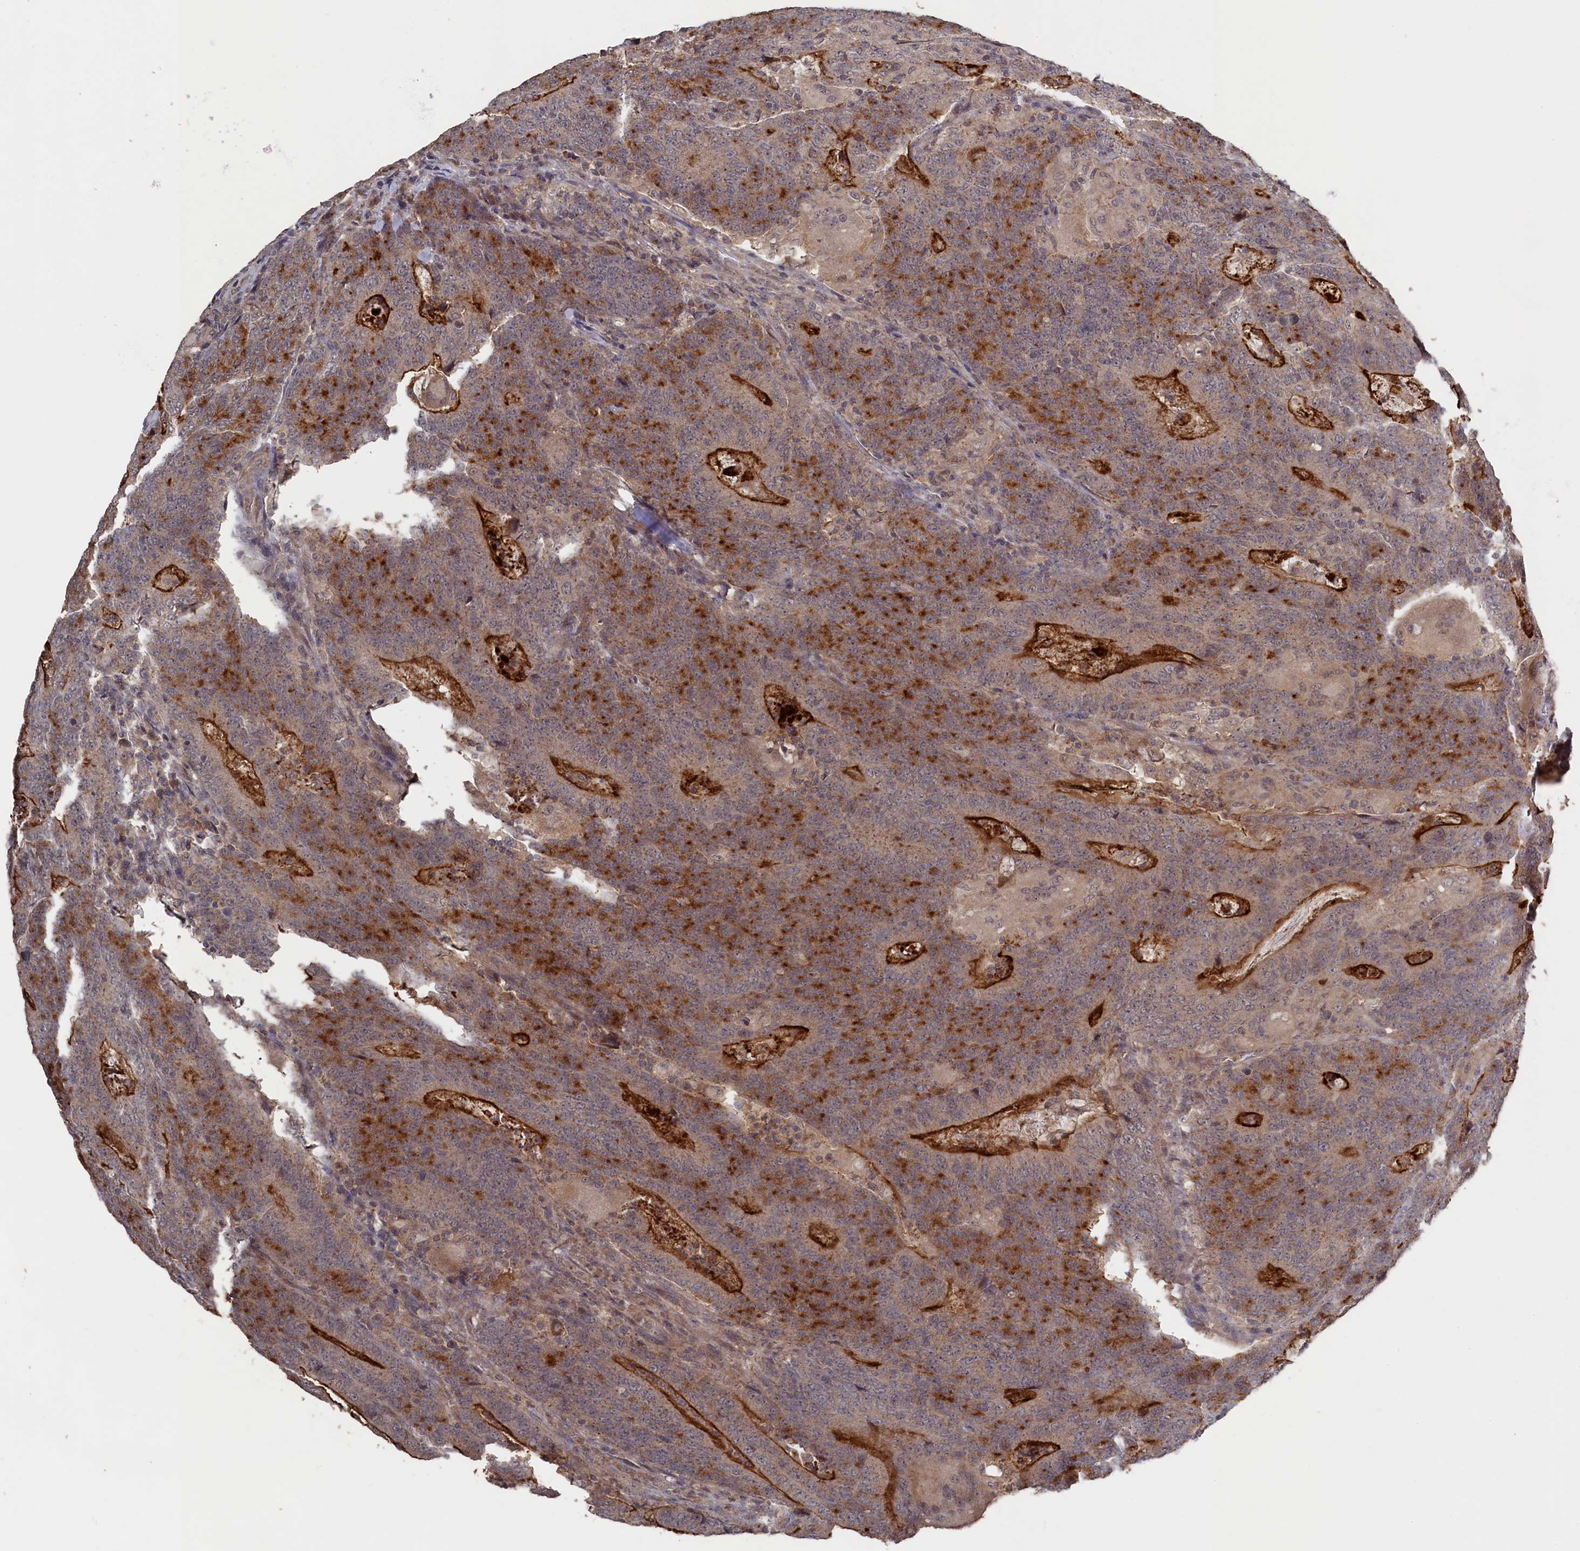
{"staining": {"intensity": "moderate", "quantity": "25%-75%", "location": "cytoplasmic/membranous"}, "tissue": "colorectal cancer", "cell_type": "Tumor cells", "image_type": "cancer", "snomed": [{"axis": "morphology", "description": "Normal tissue, NOS"}, {"axis": "morphology", "description": "Adenocarcinoma, NOS"}, {"axis": "topography", "description": "Colon"}], "caption": "Adenocarcinoma (colorectal) stained with DAB (3,3'-diaminobenzidine) IHC reveals medium levels of moderate cytoplasmic/membranous expression in about 25%-75% of tumor cells.", "gene": "TMC5", "patient": {"sex": "female", "age": 75}}